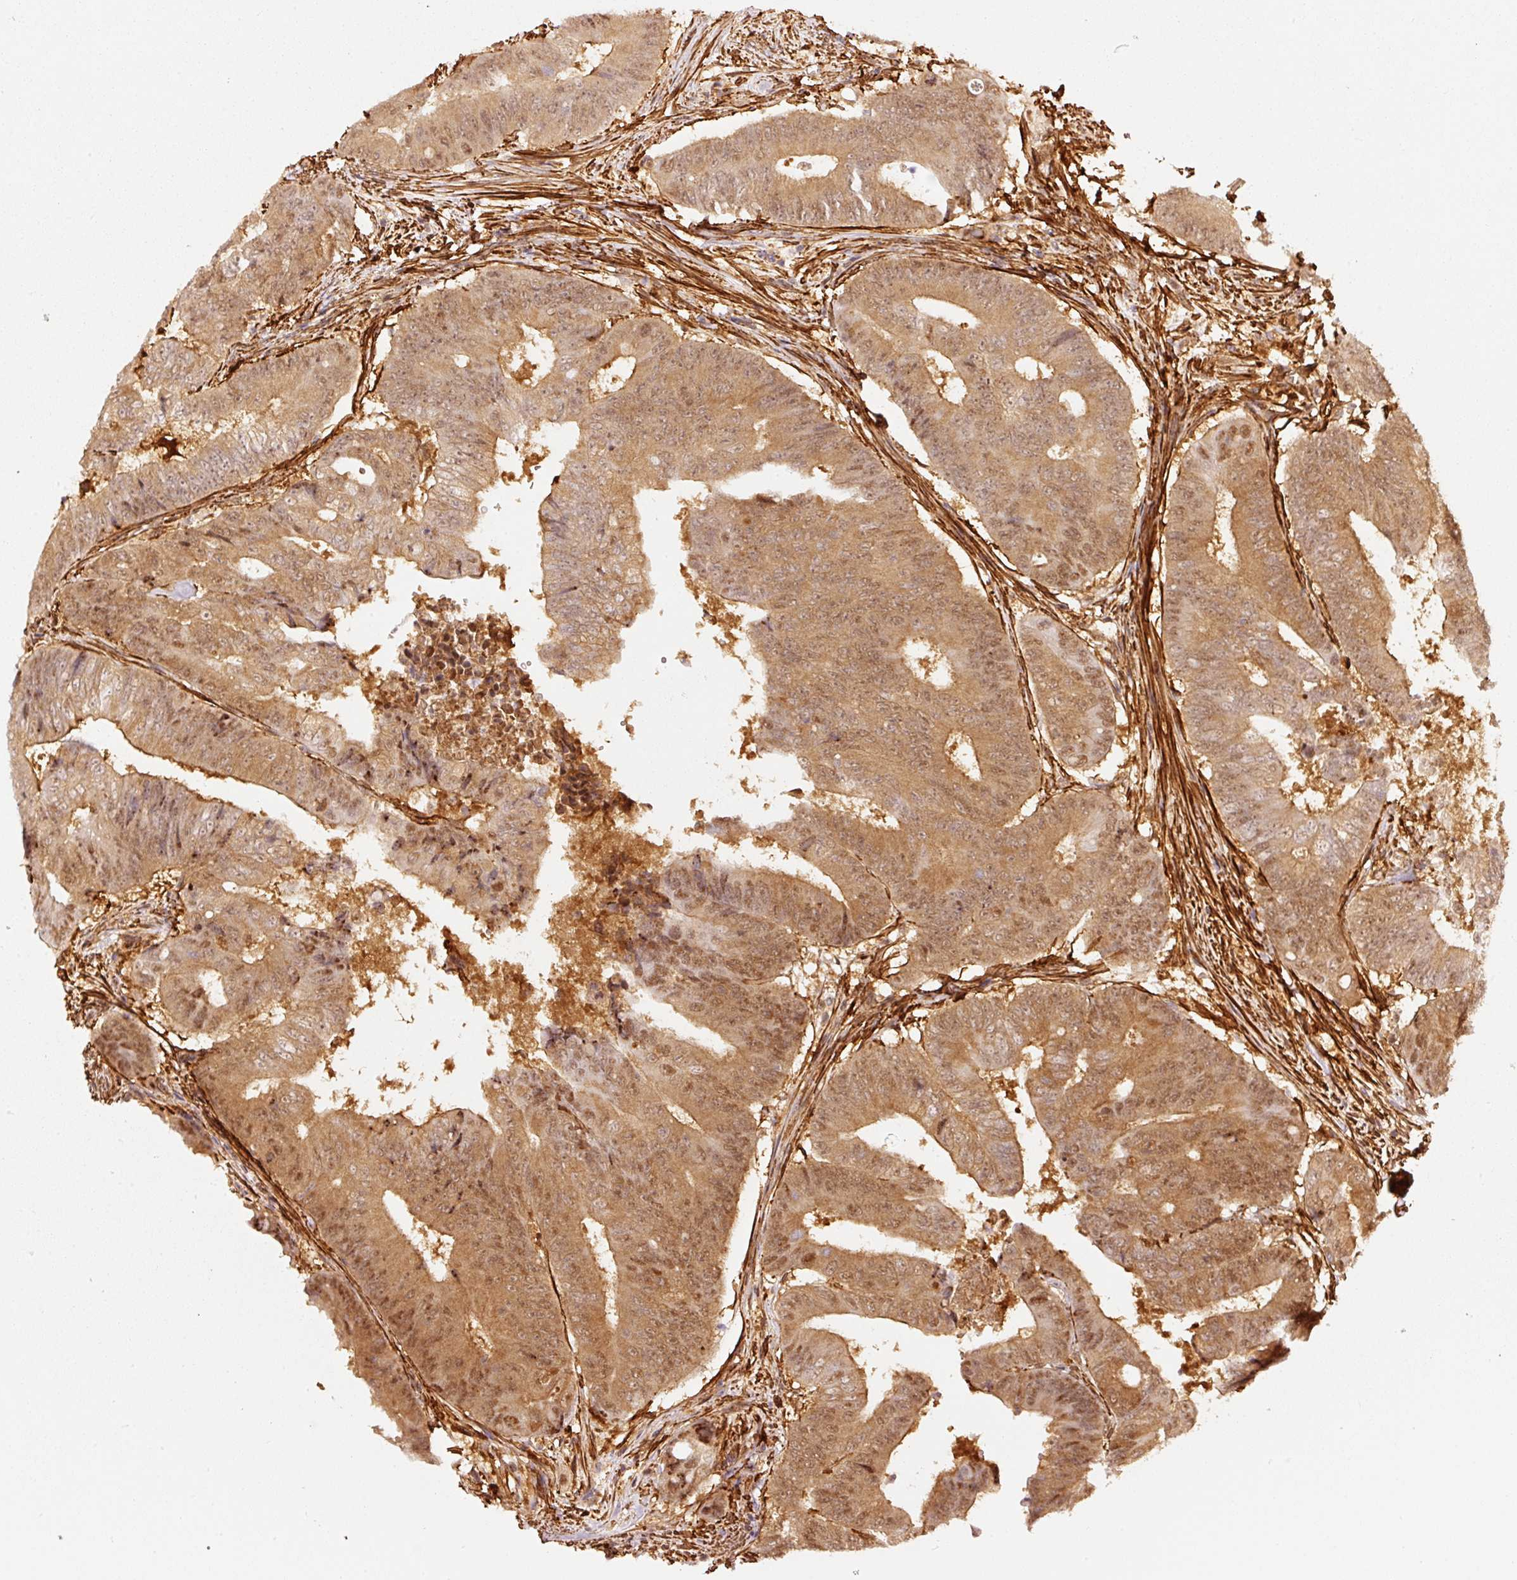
{"staining": {"intensity": "moderate", "quantity": ">75%", "location": "cytoplasmic/membranous,nuclear"}, "tissue": "colorectal cancer", "cell_type": "Tumor cells", "image_type": "cancer", "snomed": [{"axis": "morphology", "description": "Adenocarcinoma, NOS"}, {"axis": "topography", "description": "Colon"}], "caption": "IHC of human colorectal cancer reveals medium levels of moderate cytoplasmic/membranous and nuclear staining in about >75% of tumor cells.", "gene": "PSMD1", "patient": {"sex": "female", "age": 48}}